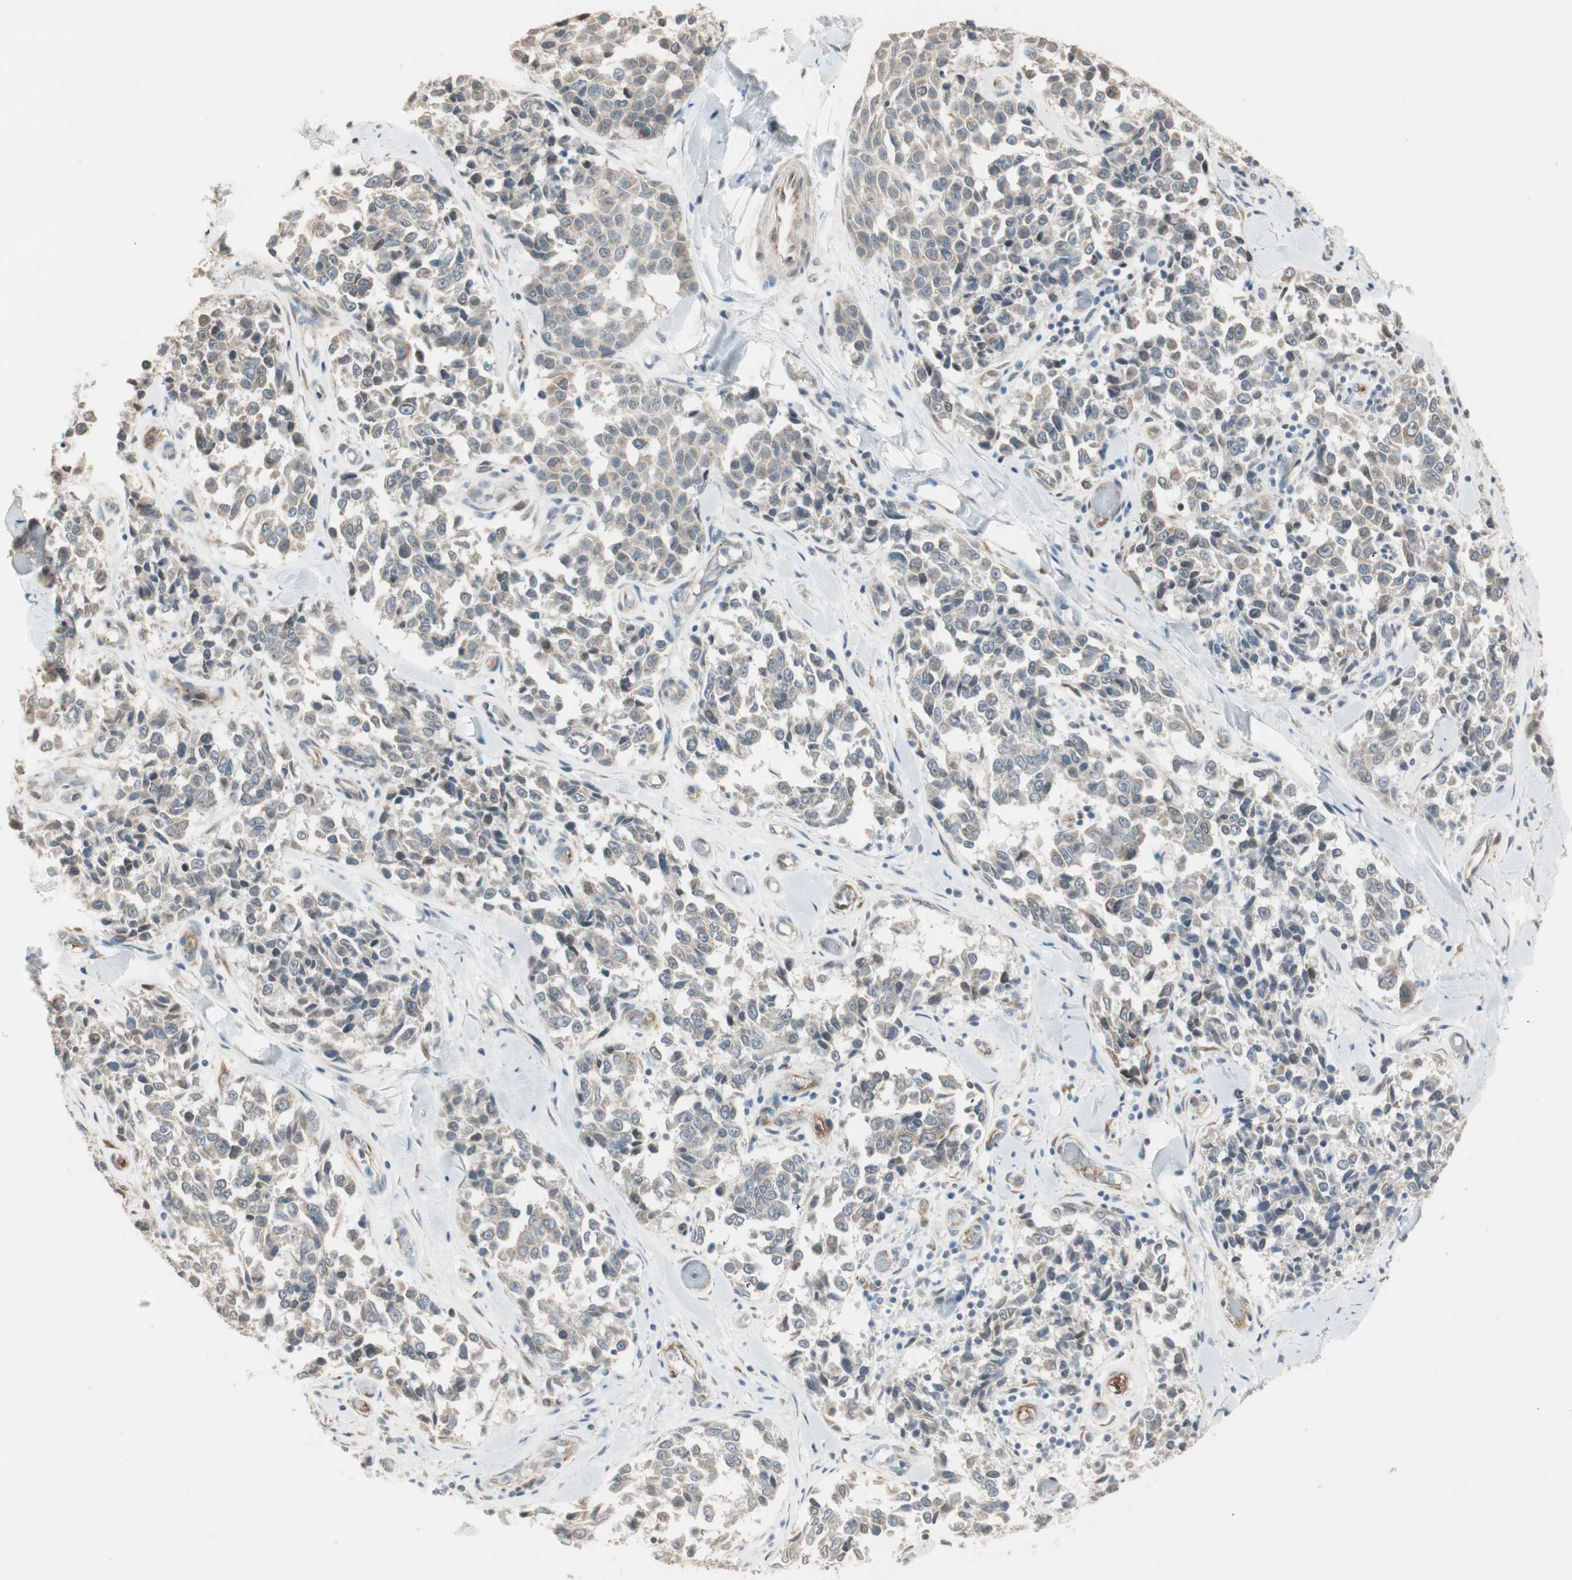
{"staining": {"intensity": "weak", "quantity": ">75%", "location": "cytoplasmic/membranous"}, "tissue": "melanoma", "cell_type": "Tumor cells", "image_type": "cancer", "snomed": [{"axis": "morphology", "description": "Malignant melanoma, NOS"}, {"axis": "topography", "description": "Skin"}], "caption": "Protein expression analysis of human melanoma reveals weak cytoplasmic/membranous staining in approximately >75% of tumor cells.", "gene": "TASOR", "patient": {"sex": "female", "age": 64}}